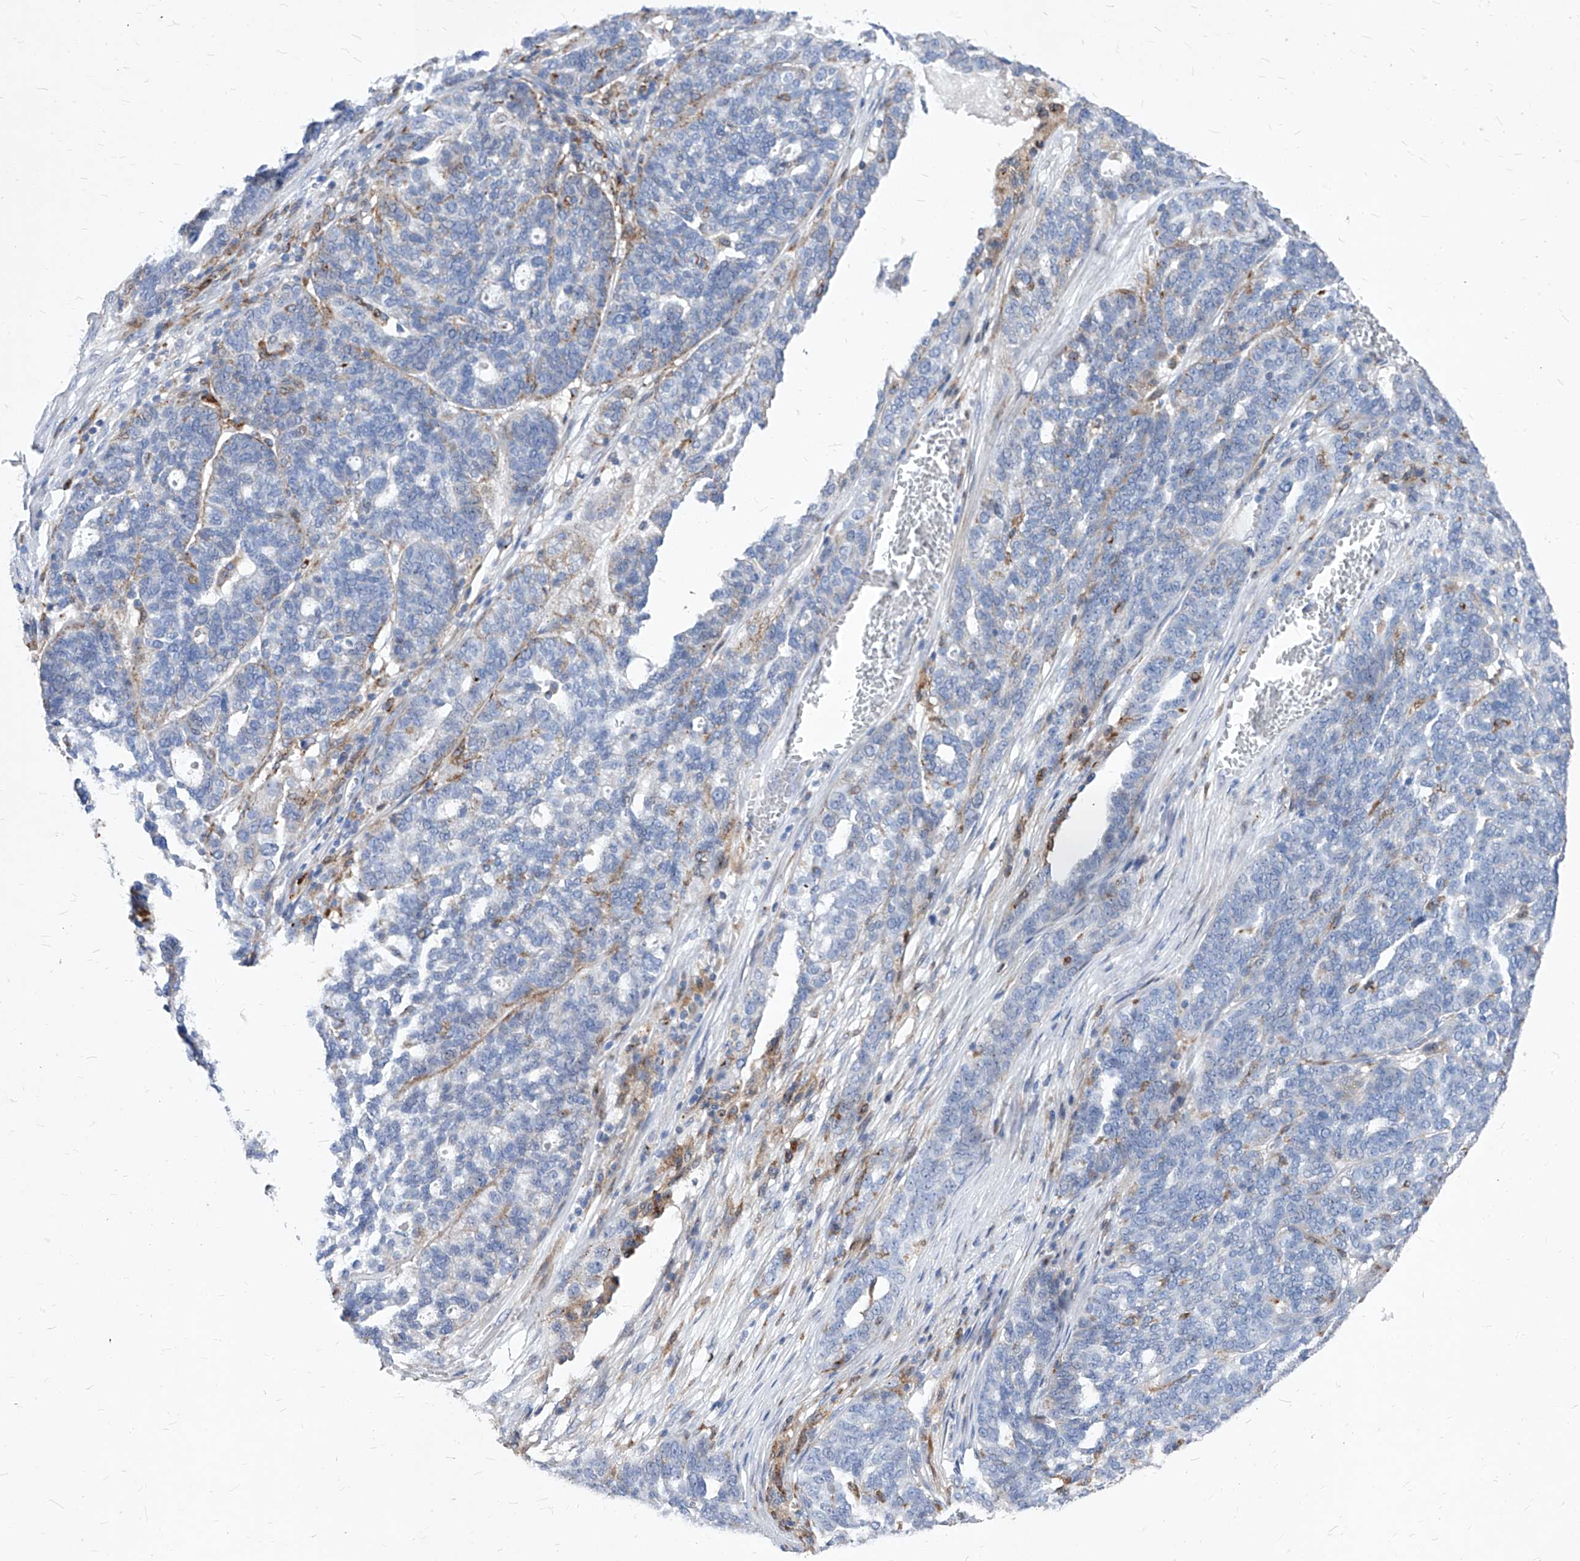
{"staining": {"intensity": "negative", "quantity": "none", "location": "none"}, "tissue": "ovarian cancer", "cell_type": "Tumor cells", "image_type": "cancer", "snomed": [{"axis": "morphology", "description": "Cystadenocarcinoma, serous, NOS"}, {"axis": "topography", "description": "Ovary"}], "caption": "Tumor cells are negative for protein expression in human ovarian serous cystadenocarcinoma. (Stains: DAB immunohistochemistry with hematoxylin counter stain, Microscopy: brightfield microscopy at high magnification).", "gene": "UBOX5", "patient": {"sex": "female", "age": 59}}